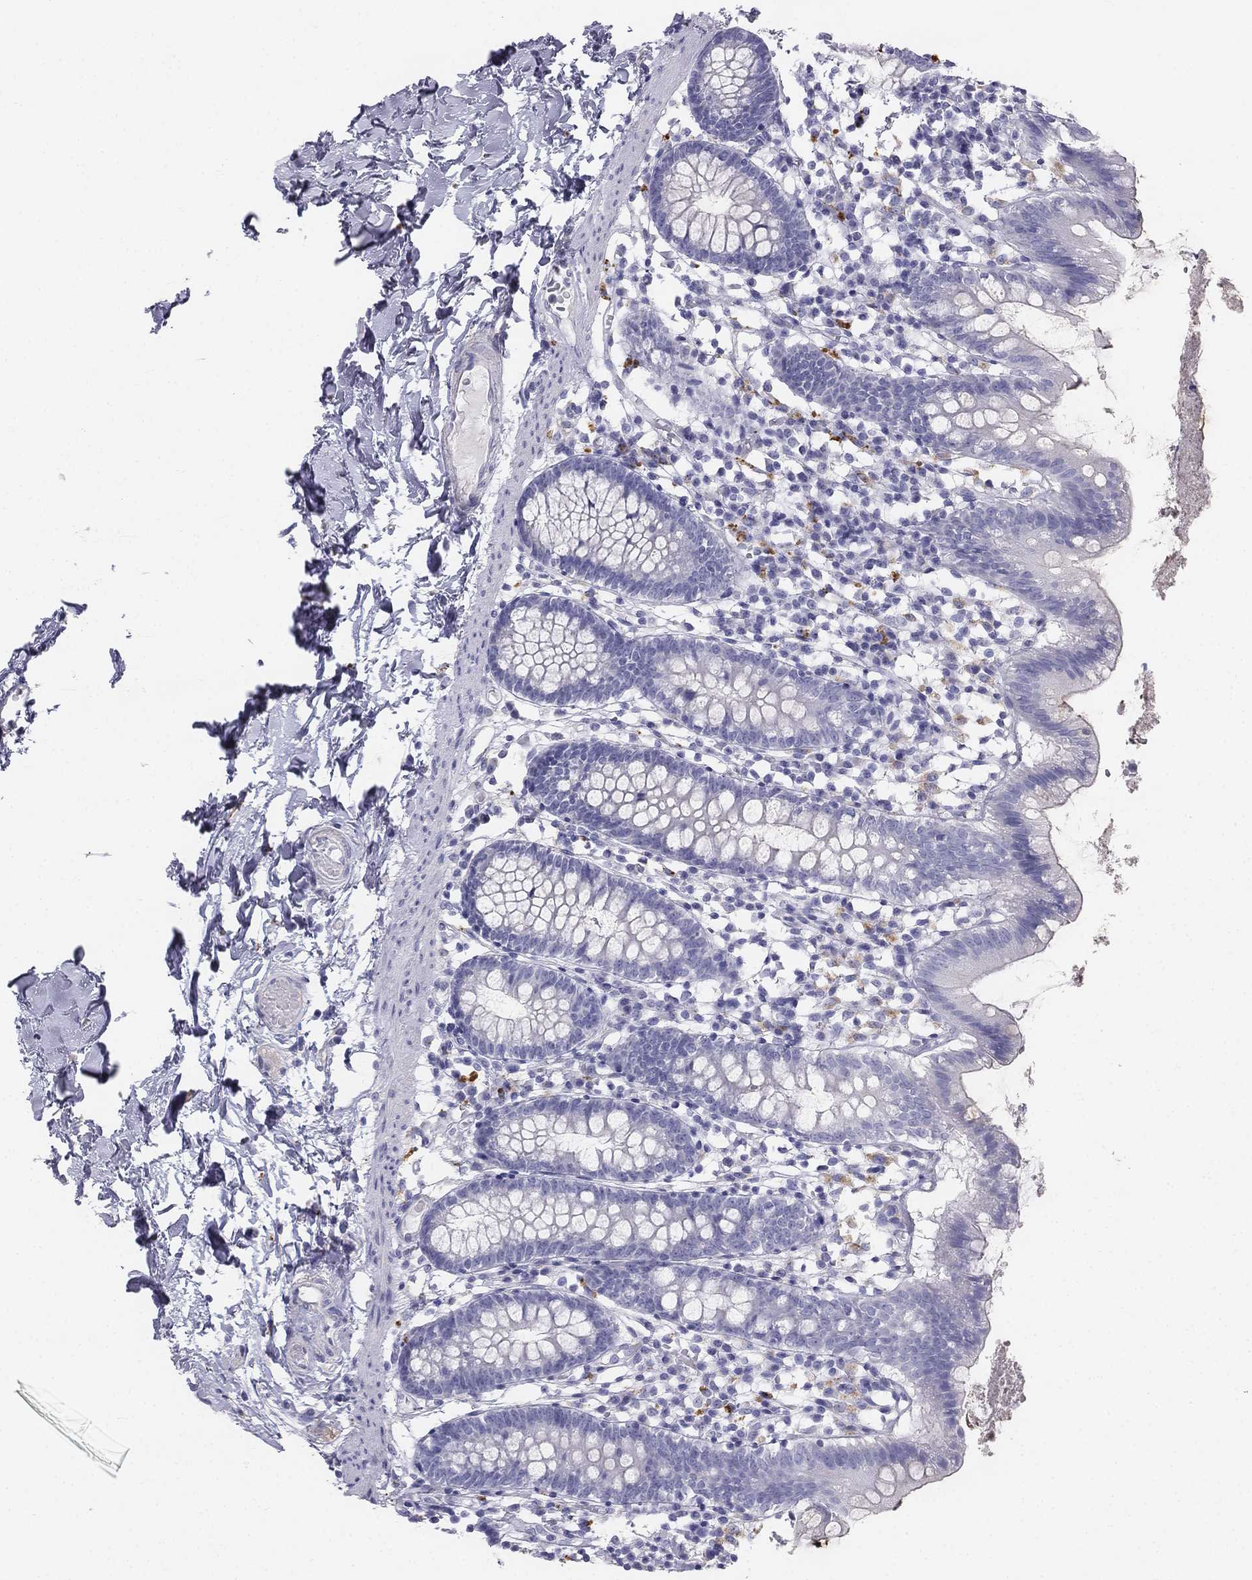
{"staining": {"intensity": "negative", "quantity": "none", "location": "none"}, "tissue": "small intestine", "cell_type": "Glandular cells", "image_type": "normal", "snomed": [{"axis": "morphology", "description": "Normal tissue, NOS"}, {"axis": "topography", "description": "Small intestine"}], "caption": "Immunohistochemistry (IHC) histopathology image of benign human small intestine stained for a protein (brown), which reveals no expression in glandular cells.", "gene": "ALOXE3", "patient": {"sex": "female", "age": 90}}